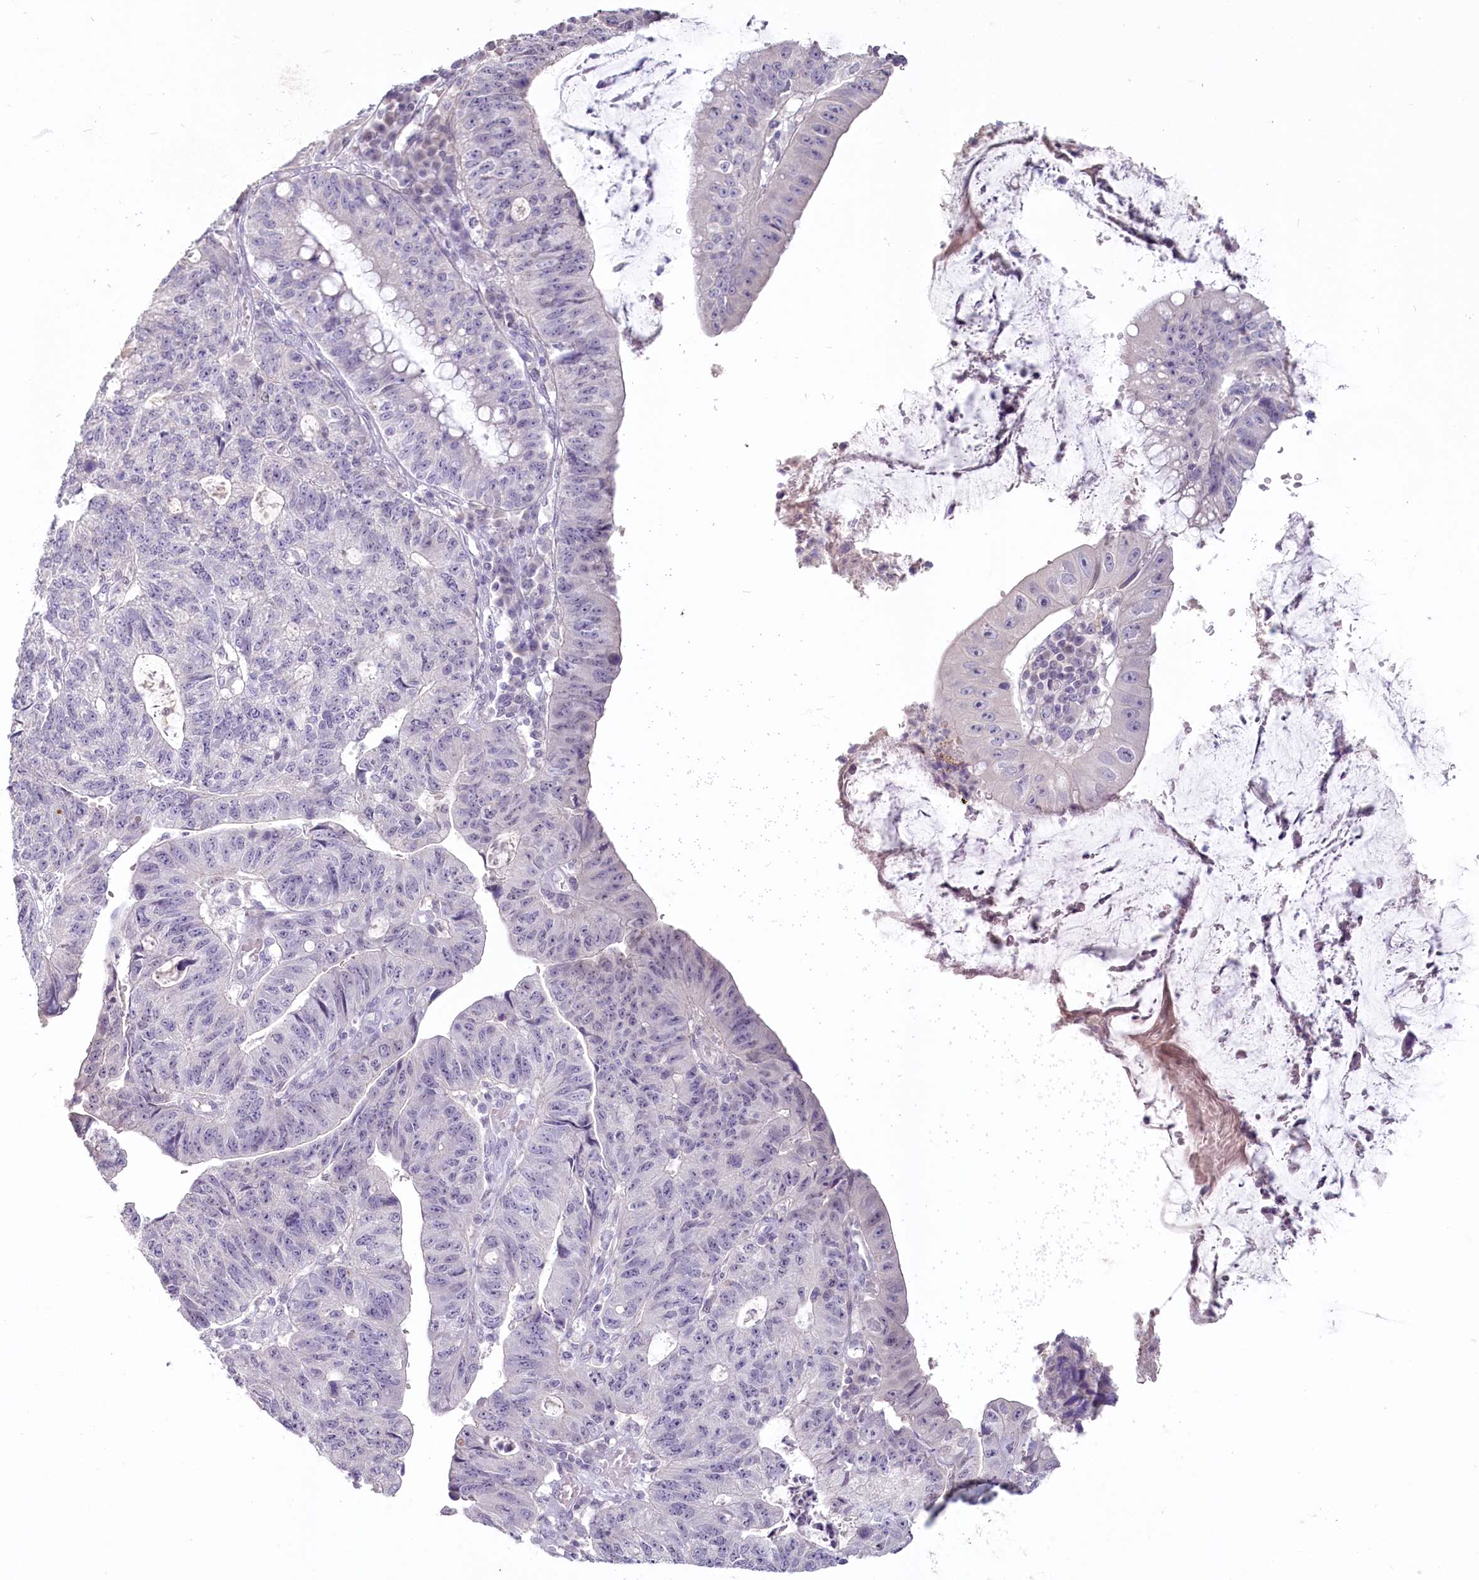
{"staining": {"intensity": "negative", "quantity": "none", "location": "none"}, "tissue": "stomach cancer", "cell_type": "Tumor cells", "image_type": "cancer", "snomed": [{"axis": "morphology", "description": "Adenocarcinoma, NOS"}, {"axis": "topography", "description": "Stomach"}], "caption": "High power microscopy photomicrograph of an immunohistochemistry photomicrograph of adenocarcinoma (stomach), revealing no significant positivity in tumor cells.", "gene": "USP11", "patient": {"sex": "male", "age": 59}}